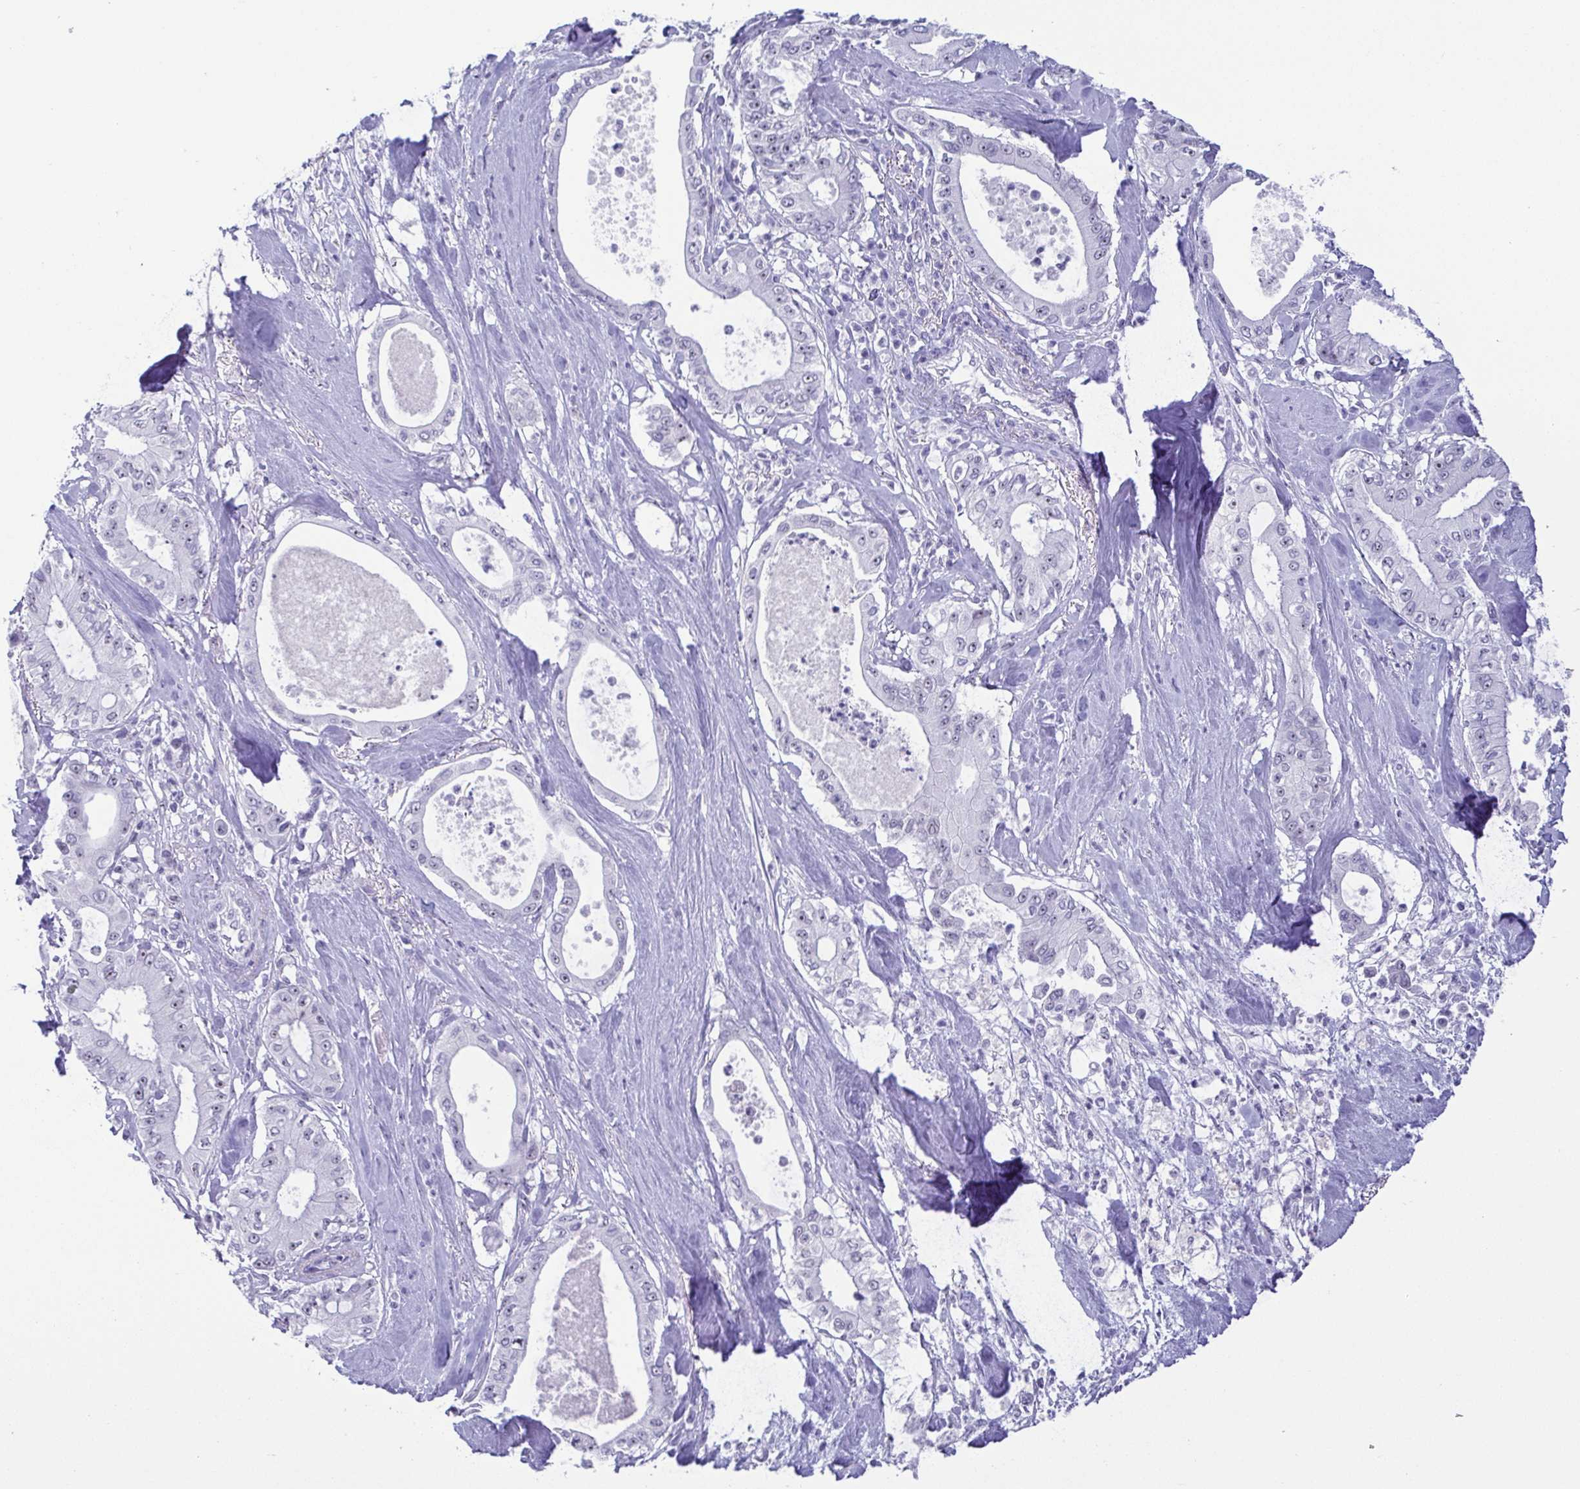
{"staining": {"intensity": "negative", "quantity": "none", "location": "none"}, "tissue": "pancreatic cancer", "cell_type": "Tumor cells", "image_type": "cancer", "snomed": [{"axis": "morphology", "description": "Adenocarcinoma, NOS"}, {"axis": "topography", "description": "Pancreas"}], "caption": "Immunohistochemical staining of pancreatic cancer (adenocarcinoma) shows no significant positivity in tumor cells.", "gene": "BZW1", "patient": {"sex": "male", "age": 71}}